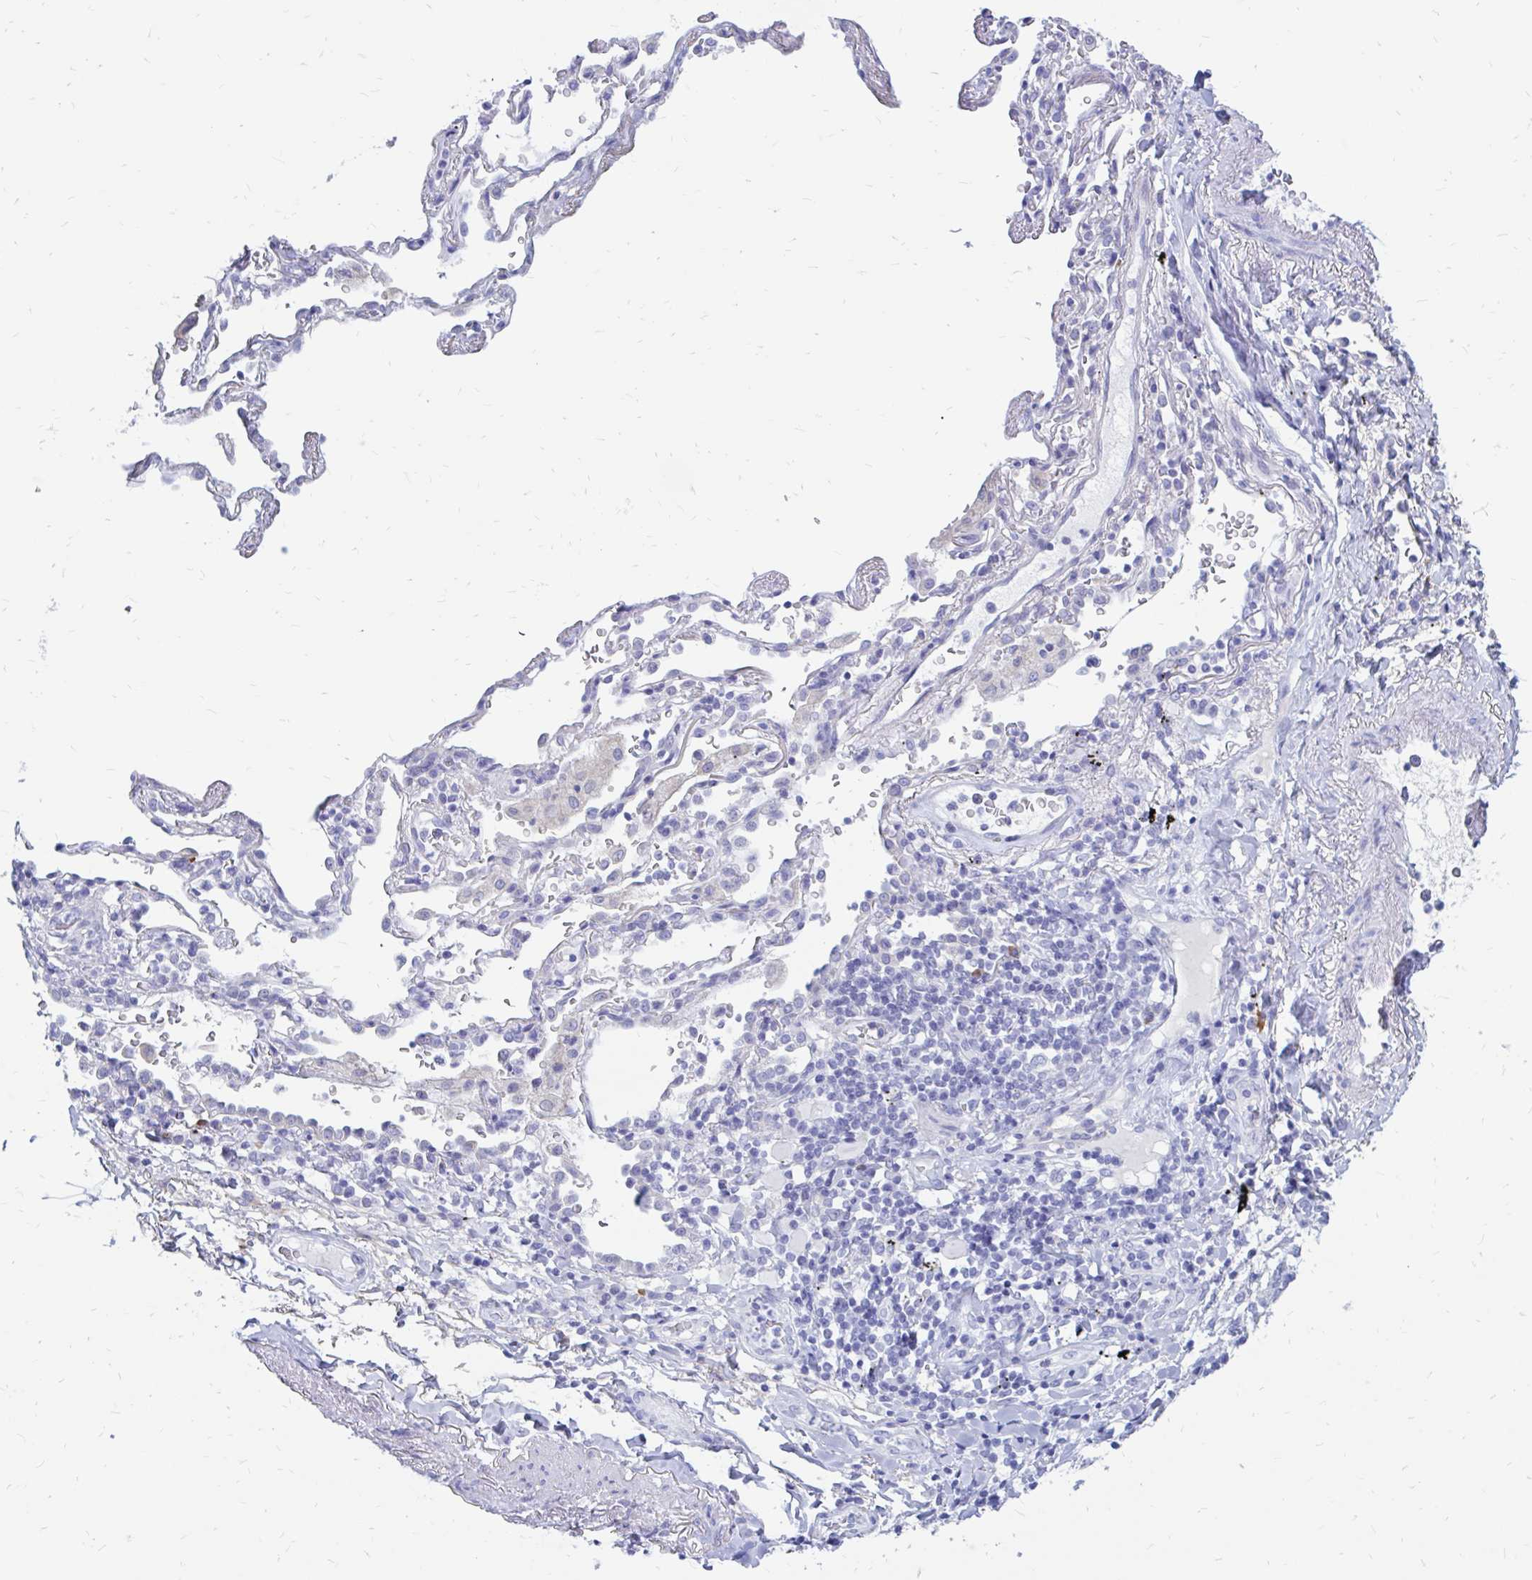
{"staining": {"intensity": "negative", "quantity": "none", "location": "none"}, "tissue": "lung cancer", "cell_type": "Tumor cells", "image_type": "cancer", "snomed": [{"axis": "morphology", "description": "Squamous cell carcinoma, NOS"}, {"axis": "topography", "description": "Lung"}], "caption": "DAB (3,3'-diaminobenzidine) immunohistochemical staining of squamous cell carcinoma (lung) displays no significant staining in tumor cells.", "gene": "IGSF5", "patient": {"sex": "female", "age": 72}}